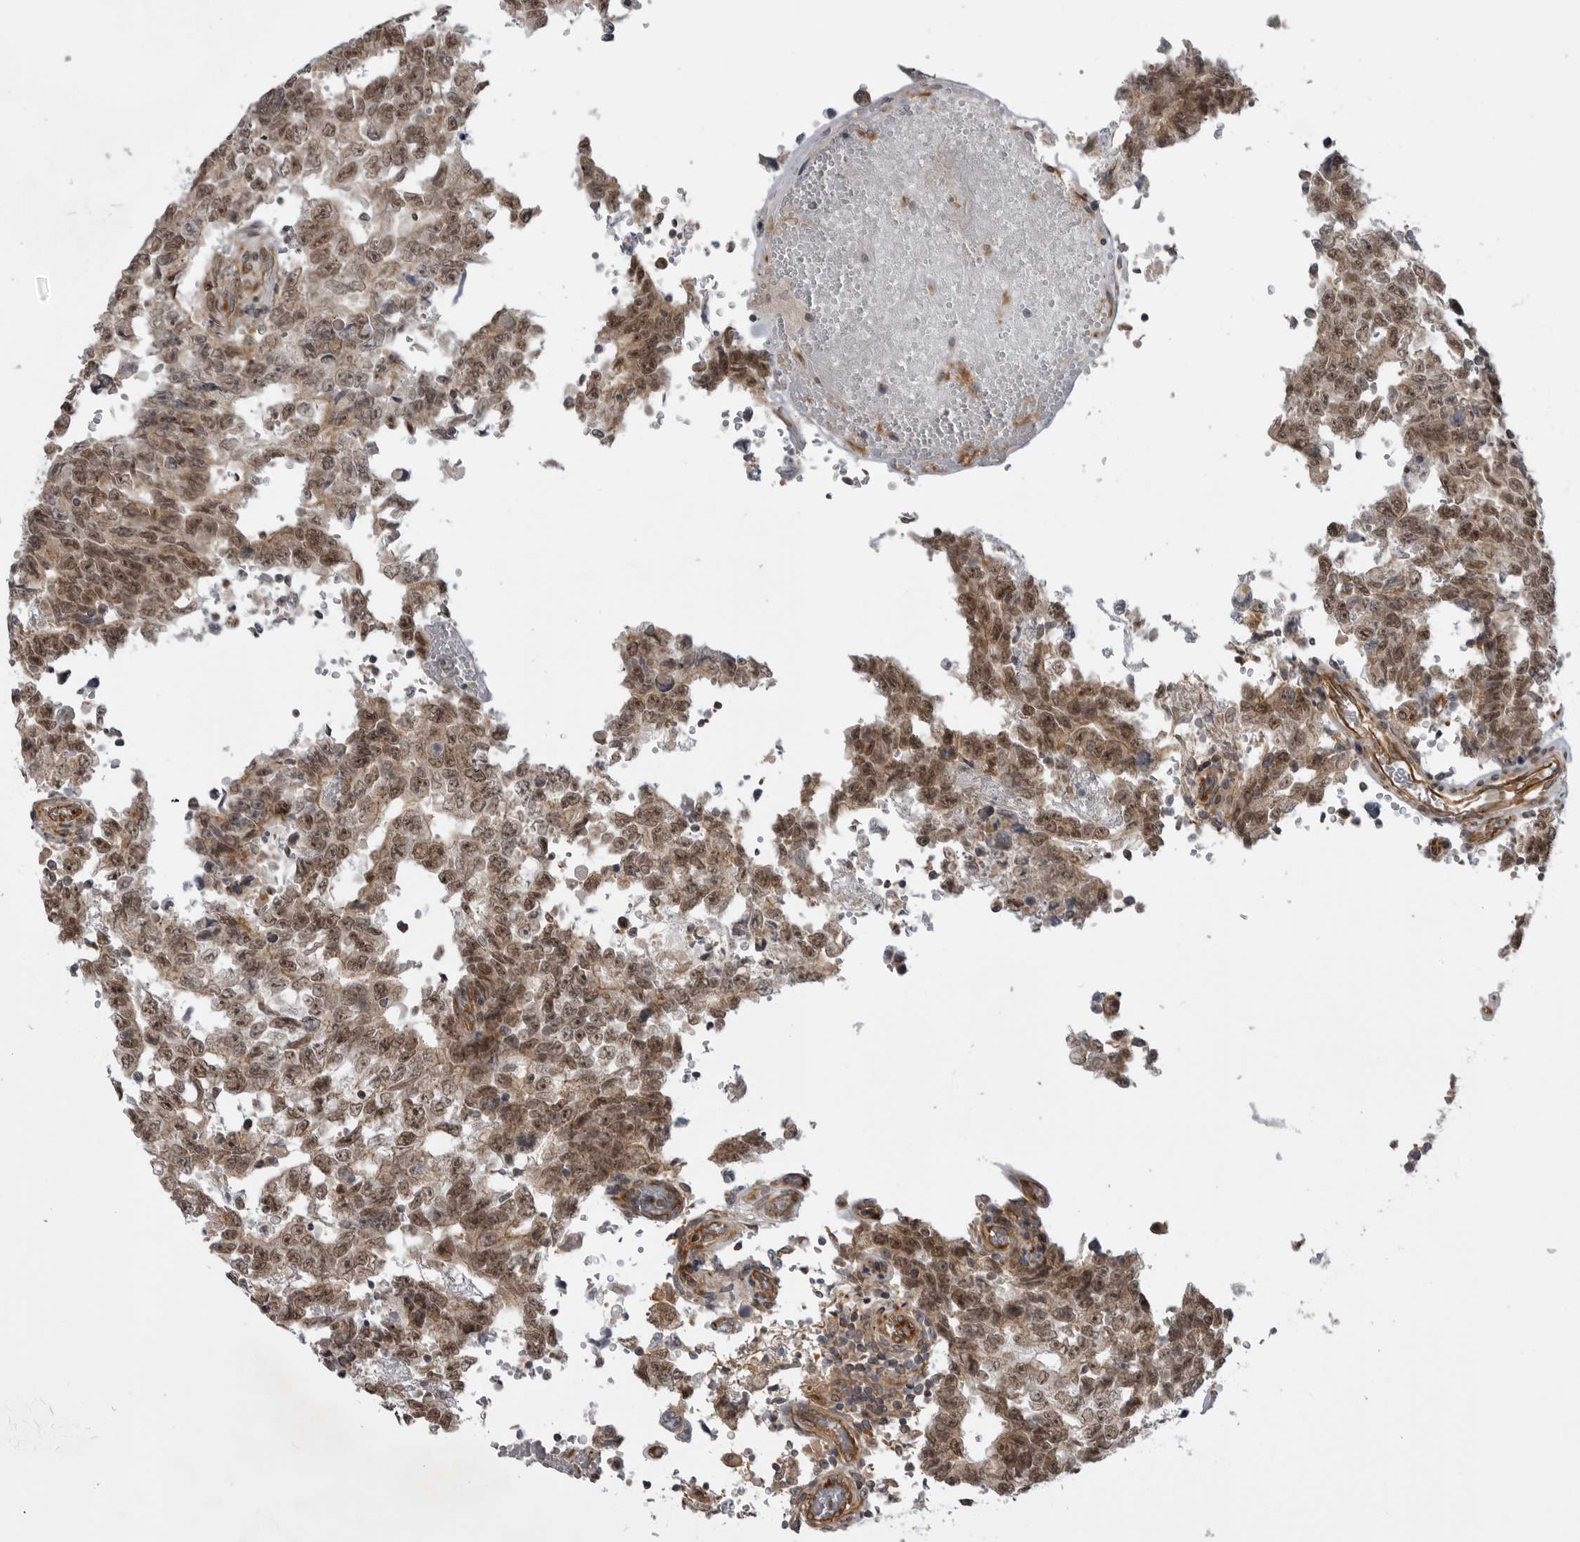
{"staining": {"intensity": "moderate", "quantity": ">75%", "location": "cytoplasmic/membranous,nuclear"}, "tissue": "testis cancer", "cell_type": "Tumor cells", "image_type": "cancer", "snomed": [{"axis": "morphology", "description": "Carcinoma, Embryonal, NOS"}, {"axis": "topography", "description": "Testis"}], "caption": "An image showing moderate cytoplasmic/membranous and nuclear expression in about >75% of tumor cells in embryonal carcinoma (testis), as visualized by brown immunohistochemical staining.", "gene": "LRRC45", "patient": {"sex": "male", "age": 26}}